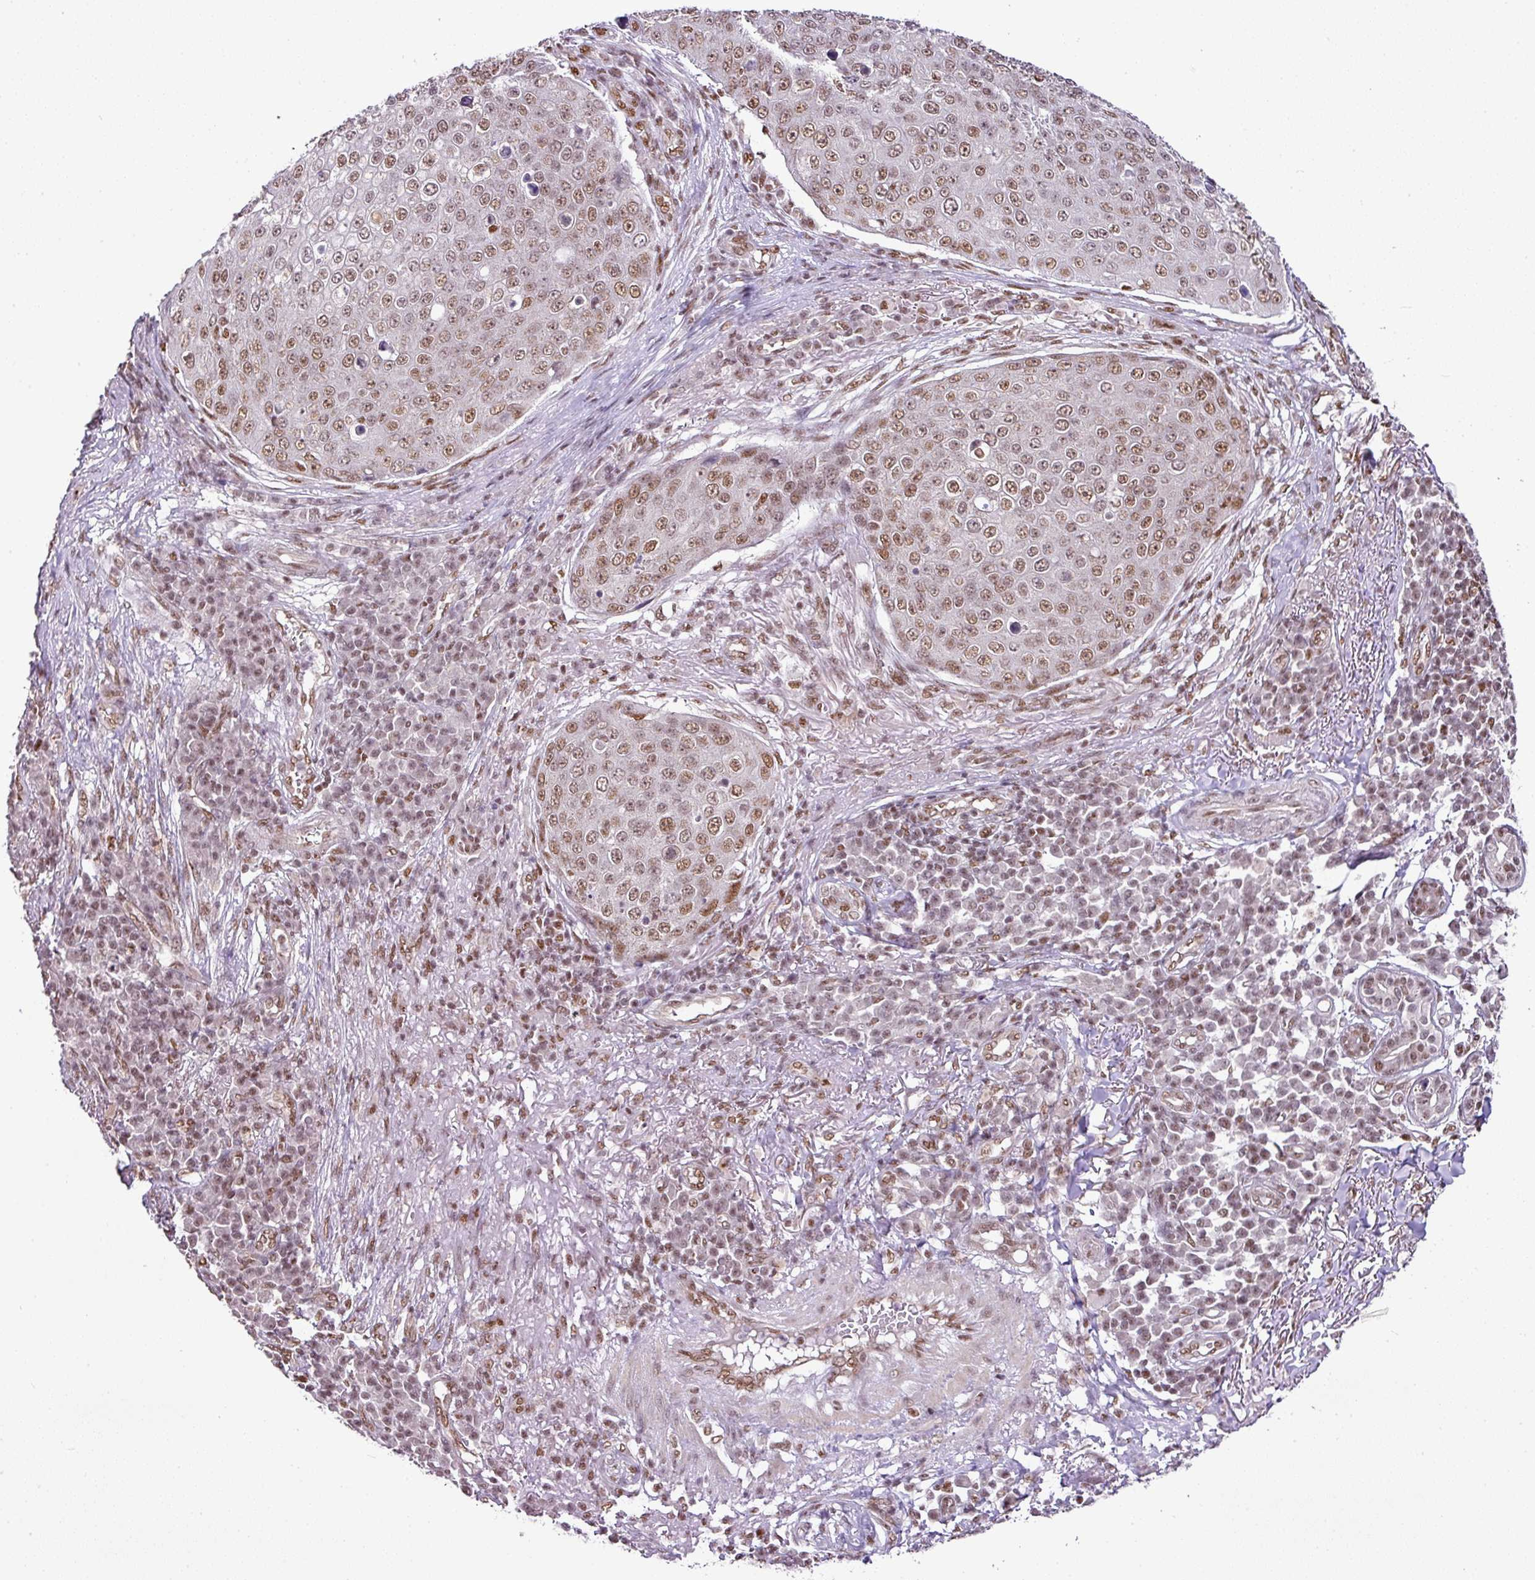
{"staining": {"intensity": "moderate", "quantity": ">75%", "location": "nuclear"}, "tissue": "skin cancer", "cell_type": "Tumor cells", "image_type": "cancer", "snomed": [{"axis": "morphology", "description": "Squamous cell carcinoma, NOS"}, {"axis": "topography", "description": "Skin"}], "caption": "High-magnification brightfield microscopy of skin squamous cell carcinoma stained with DAB (3,3'-diaminobenzidine) (brown) and counterstained with hematoxylin (blue). tumor cells exhibit moderate nuclear staining is seen in approximately>75% of cells. (DAB IHC, brown staining for protein, blue staining for nuclei).", "gene": "PGAP4", "patient": {"sex": "male", "age": 71}}